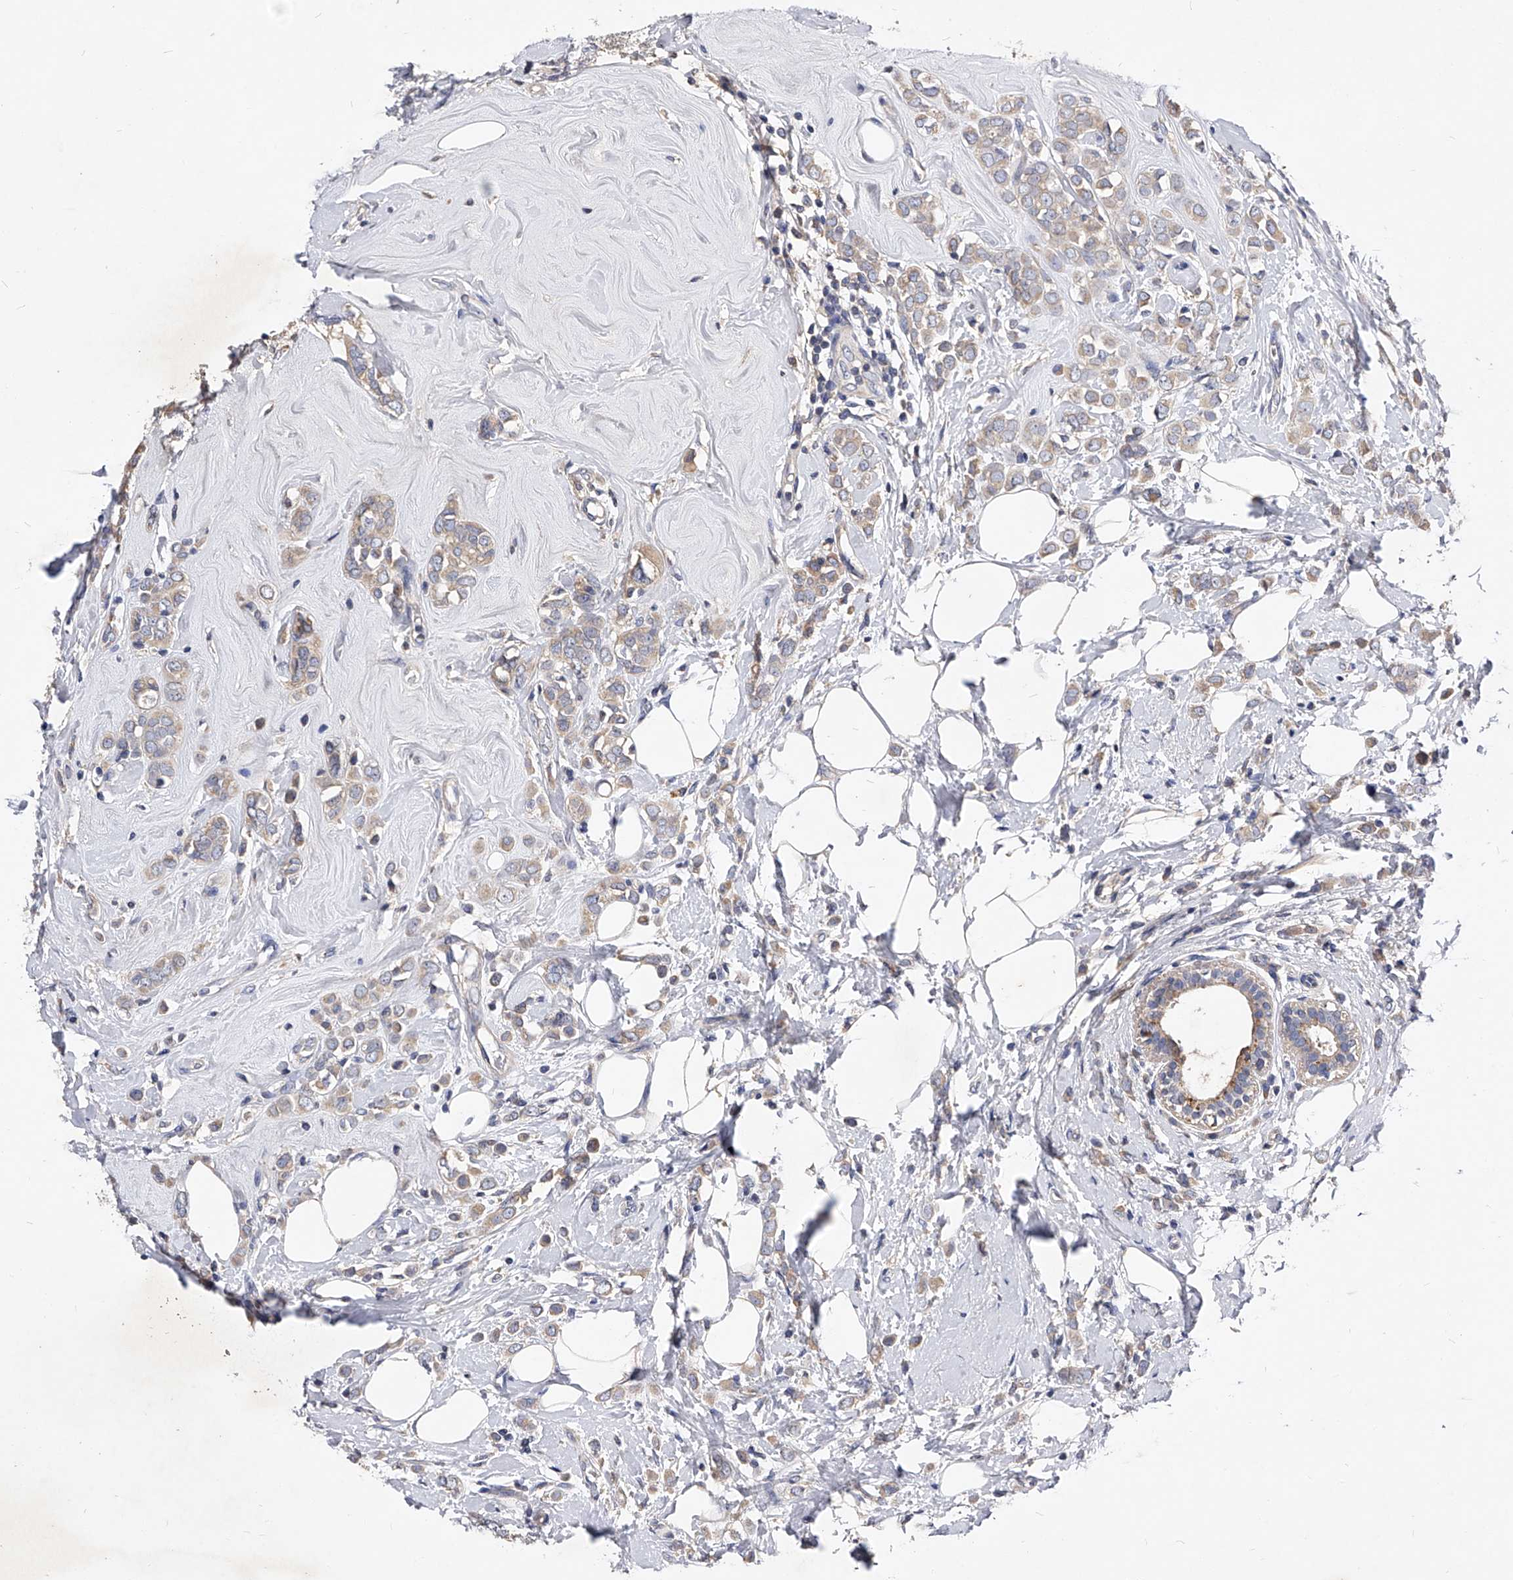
{"staining": {"intensity": "weak", "quantity": "25%-75%", "location": "cytoplasmic/membranous"}, "tissue": "breast cancer", "cell_type": "Tumor cells", "image_type": "cancer", "snomed": [{"axis": "morphology", "description": "Lobular carcinoma"}, {"axis": "topography", "description": "Breast"}], "caption": "Immunohistochemical staining of human breast lobular carcinoma reveals low levels of weak cytoplasmic/membranous expression in about 25%-75% of tumor cells. Ihc stains the protein in brown and the nuclei are stained blue.", "gene": "ARL4C", "patient": {"sex": "female", "age": 47}}